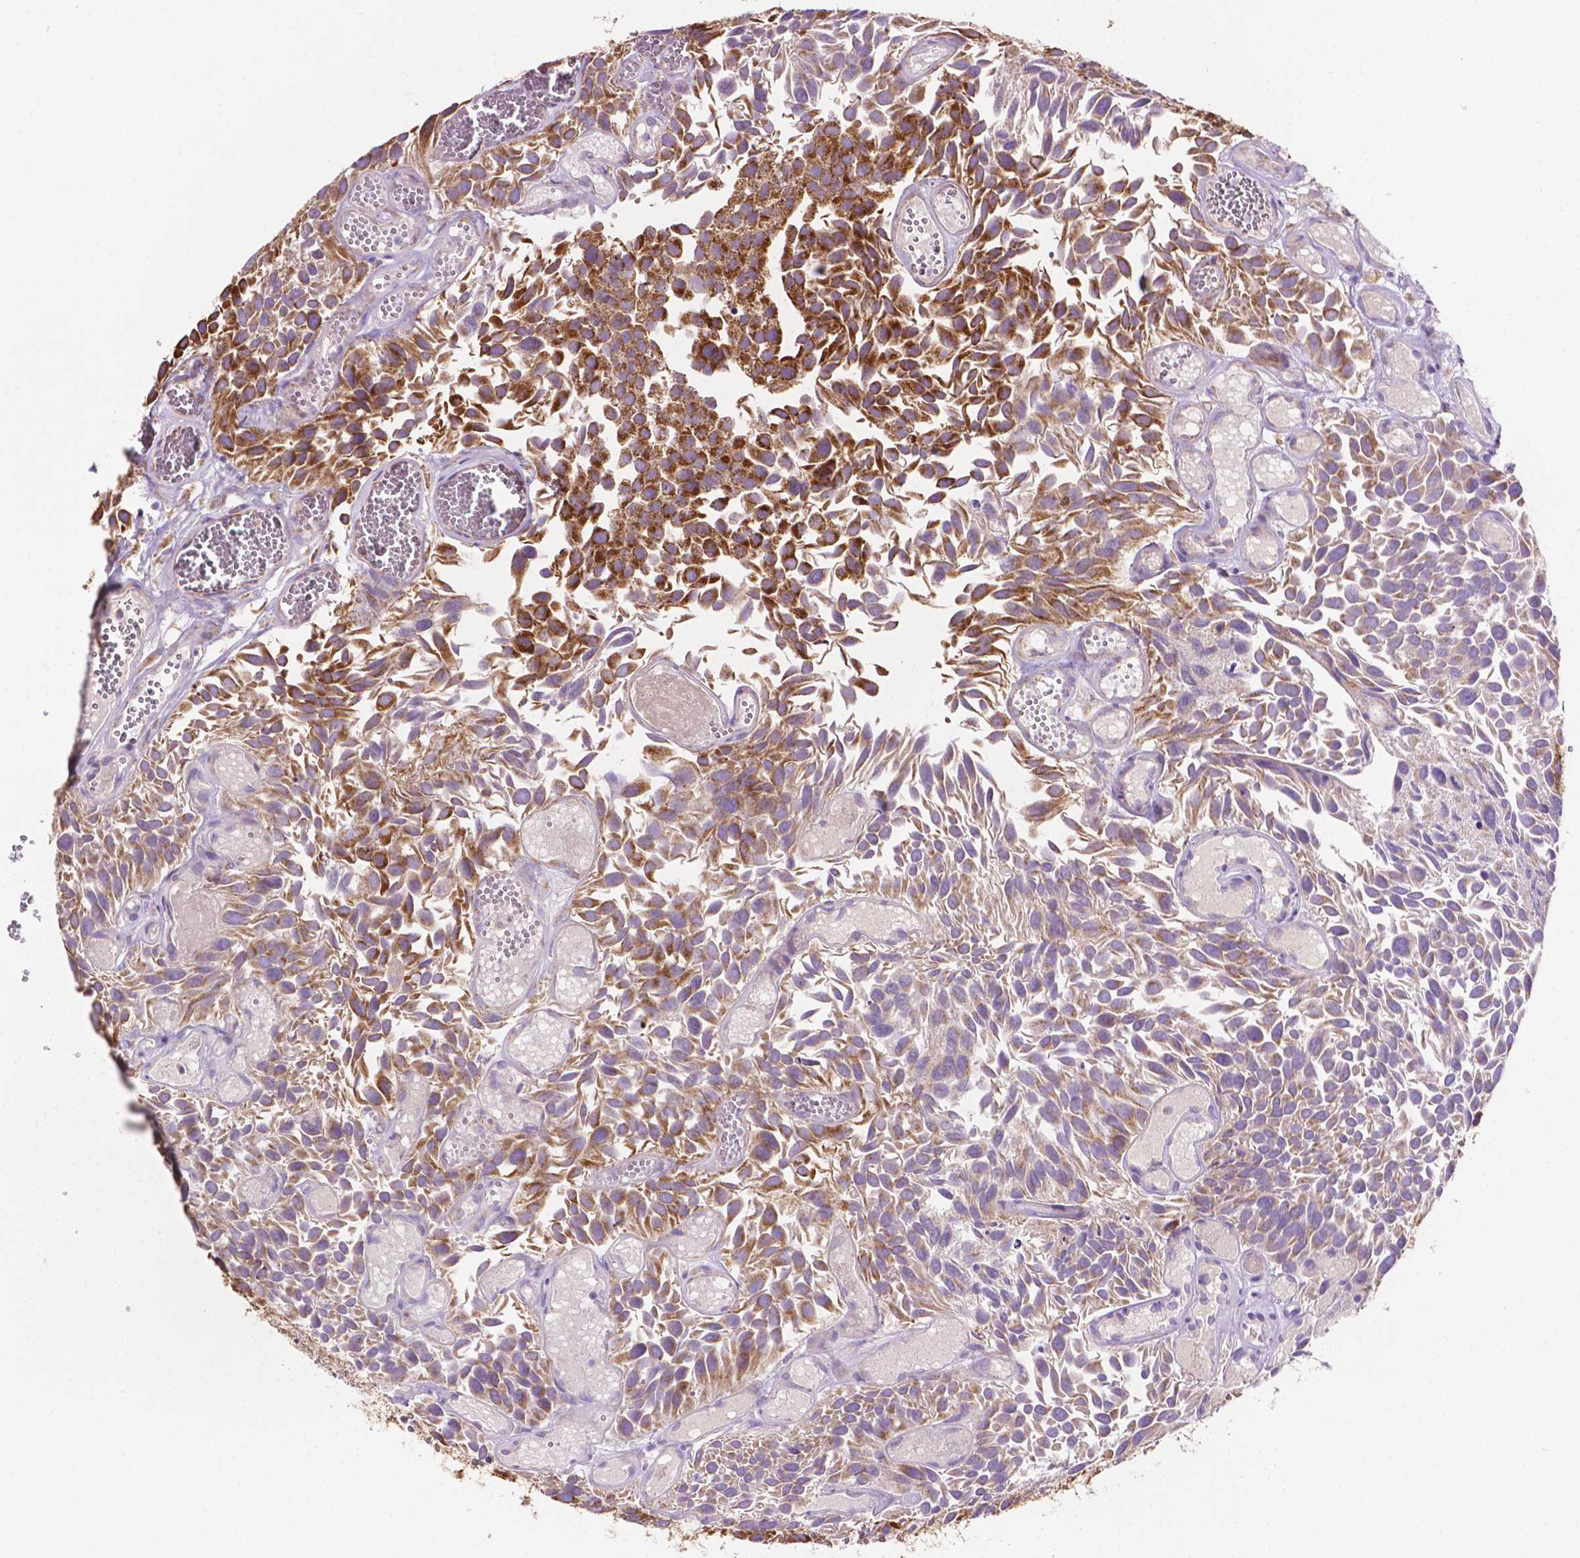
{"staining": {"intensity": "strong", "quantity": ">75%", "location": "cytoplasmic/membranous"}, "tissue": "urothelial cancer", "cell_type": "Tumor cells", "image_type": "cancer", "snomed": [{"axis": "morphology", "description": "Urothelial carcinoma, Low grade"}, {"axis": "topography", "description": "Urinary bladder"}], "caption": "This image displays immunohistochemistry staining of human urothelial cancer, with high strong cytoplasmic/membranous positivity in about >75% of tumor cells.", "gene": "ILVBL", "patient": {"sex": "female", "age": 69}}